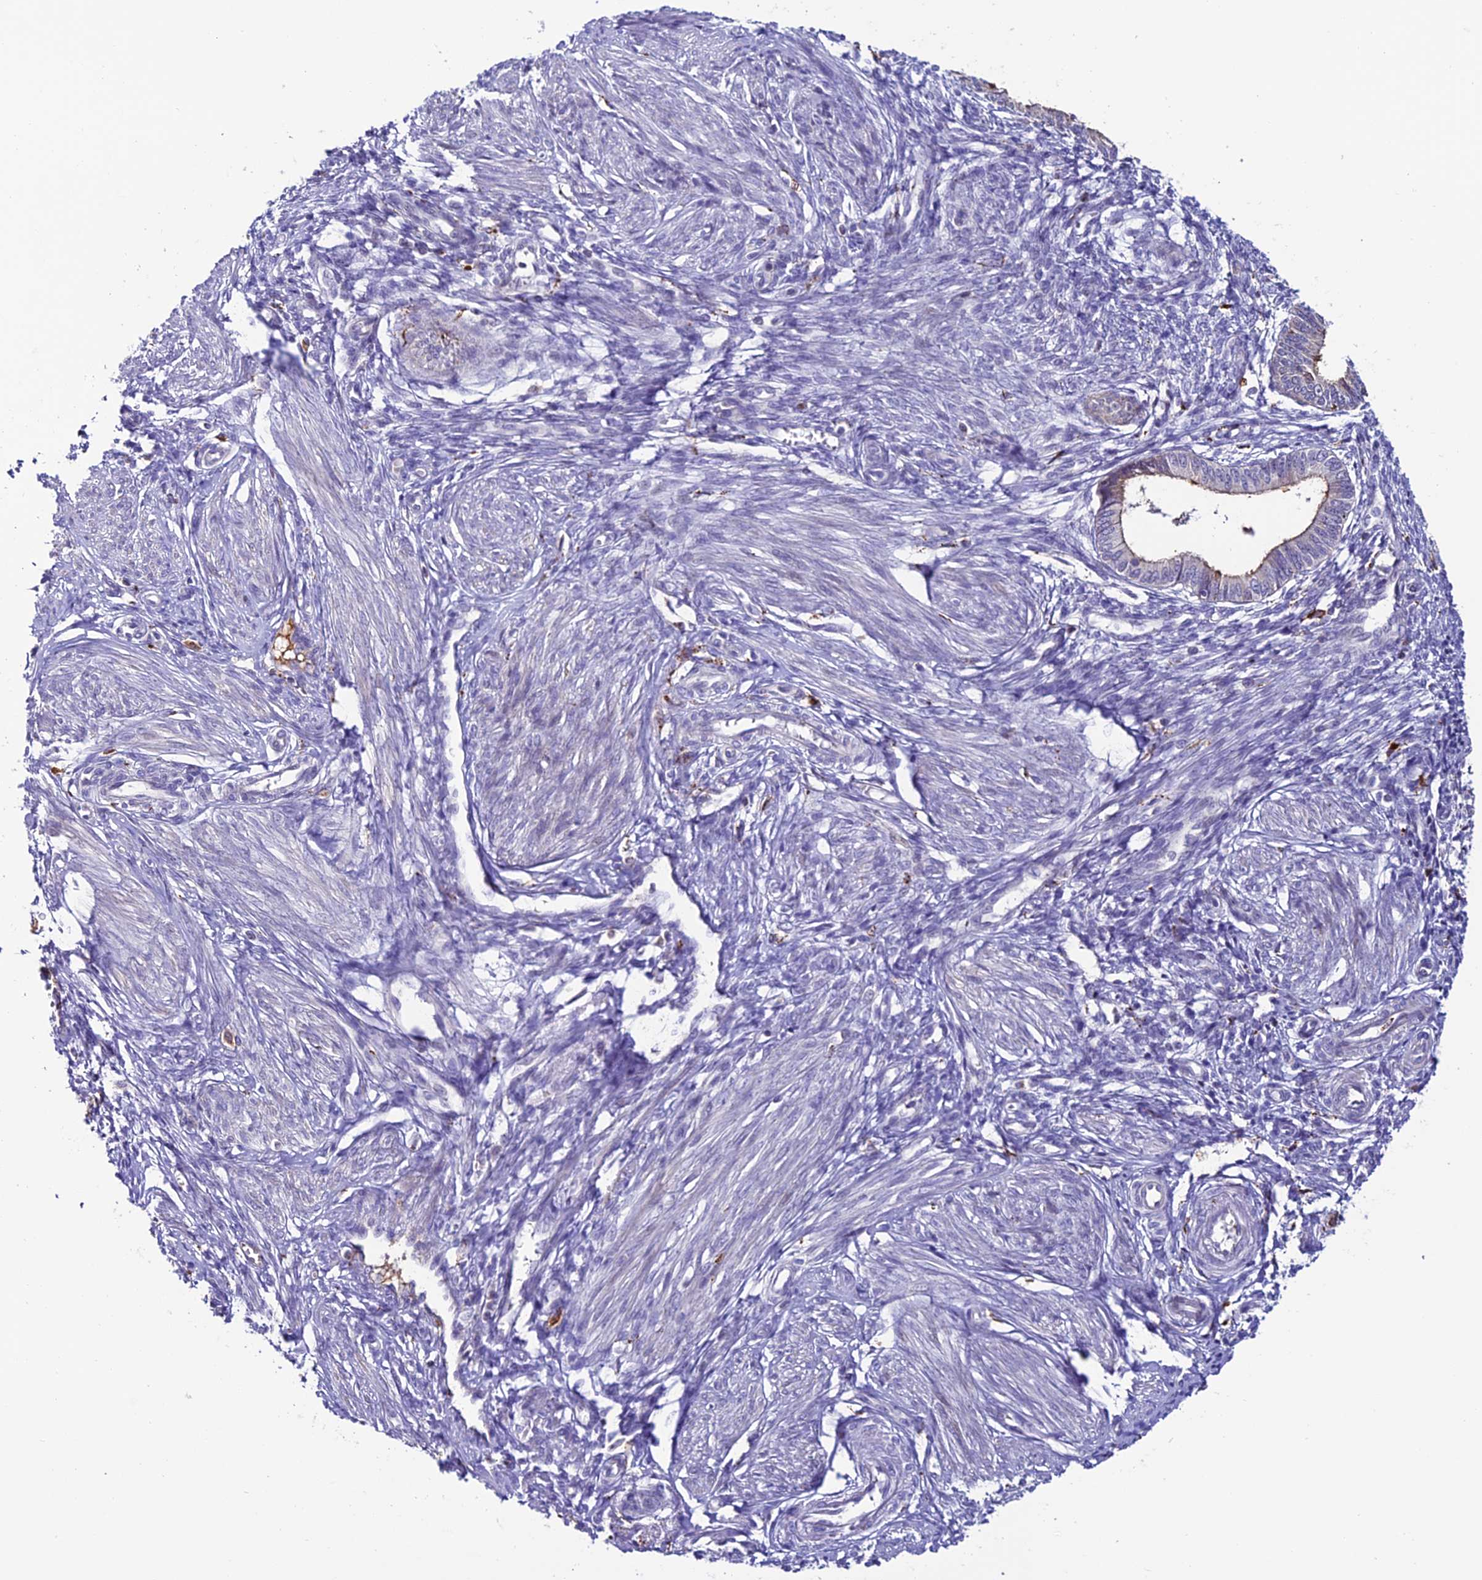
{"staining": {"intensity": "negative", "quantity": "none", "location": "none"}, "tissue": "endometrium", "cell_type": "Cells in endometrial stroma", "image_type": "normal", "snomed": [{"axis": "morphology", "description": "Normal tissue, NOS"}, {"axis": "topography", "description": "Endometrium"}], "caption": "Immunohistochemical staining of benign human endometrium demonstrates no significant expression in cells in endometrial stroma.", "gene": "ARHGEF18", "patient": {"sex": "female", "age": 46}}